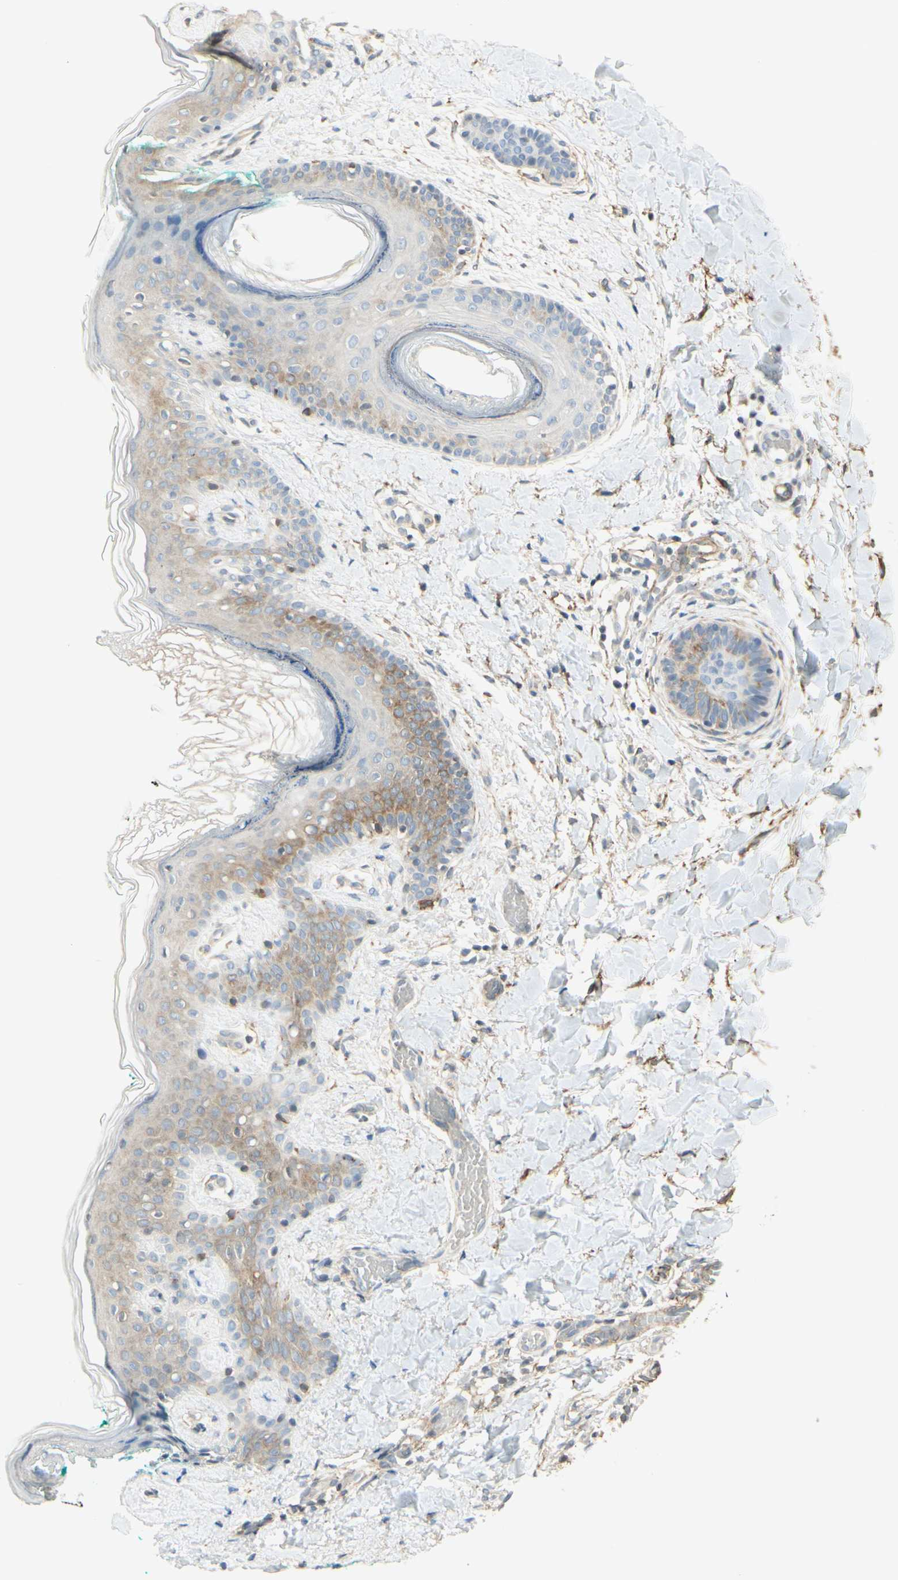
{"staining": {"intensity": "moderate", "quantity": "25%-75%", "location": "cytoplasmic/membranous"}, "tissue": "skin", "cell_type": "Fibroblasts", "image_type": "normal", "snomed": [{"axis": "morphology", "description": "Normal tissue, NOS"}, {"axis": "topography", "description": "Skin"}], "caption": "IHC histopathology image of normal skin: skin stained using immunohistochemistry demonstrates medium levels of moderate protein expression localized specifically in the cytoplasmic/membranous of fibroblasts, appearing as a cytoplasmic/membranous brown color.", "gene": "MAP1B", "patient": {"sex": "male", "age": 16}}